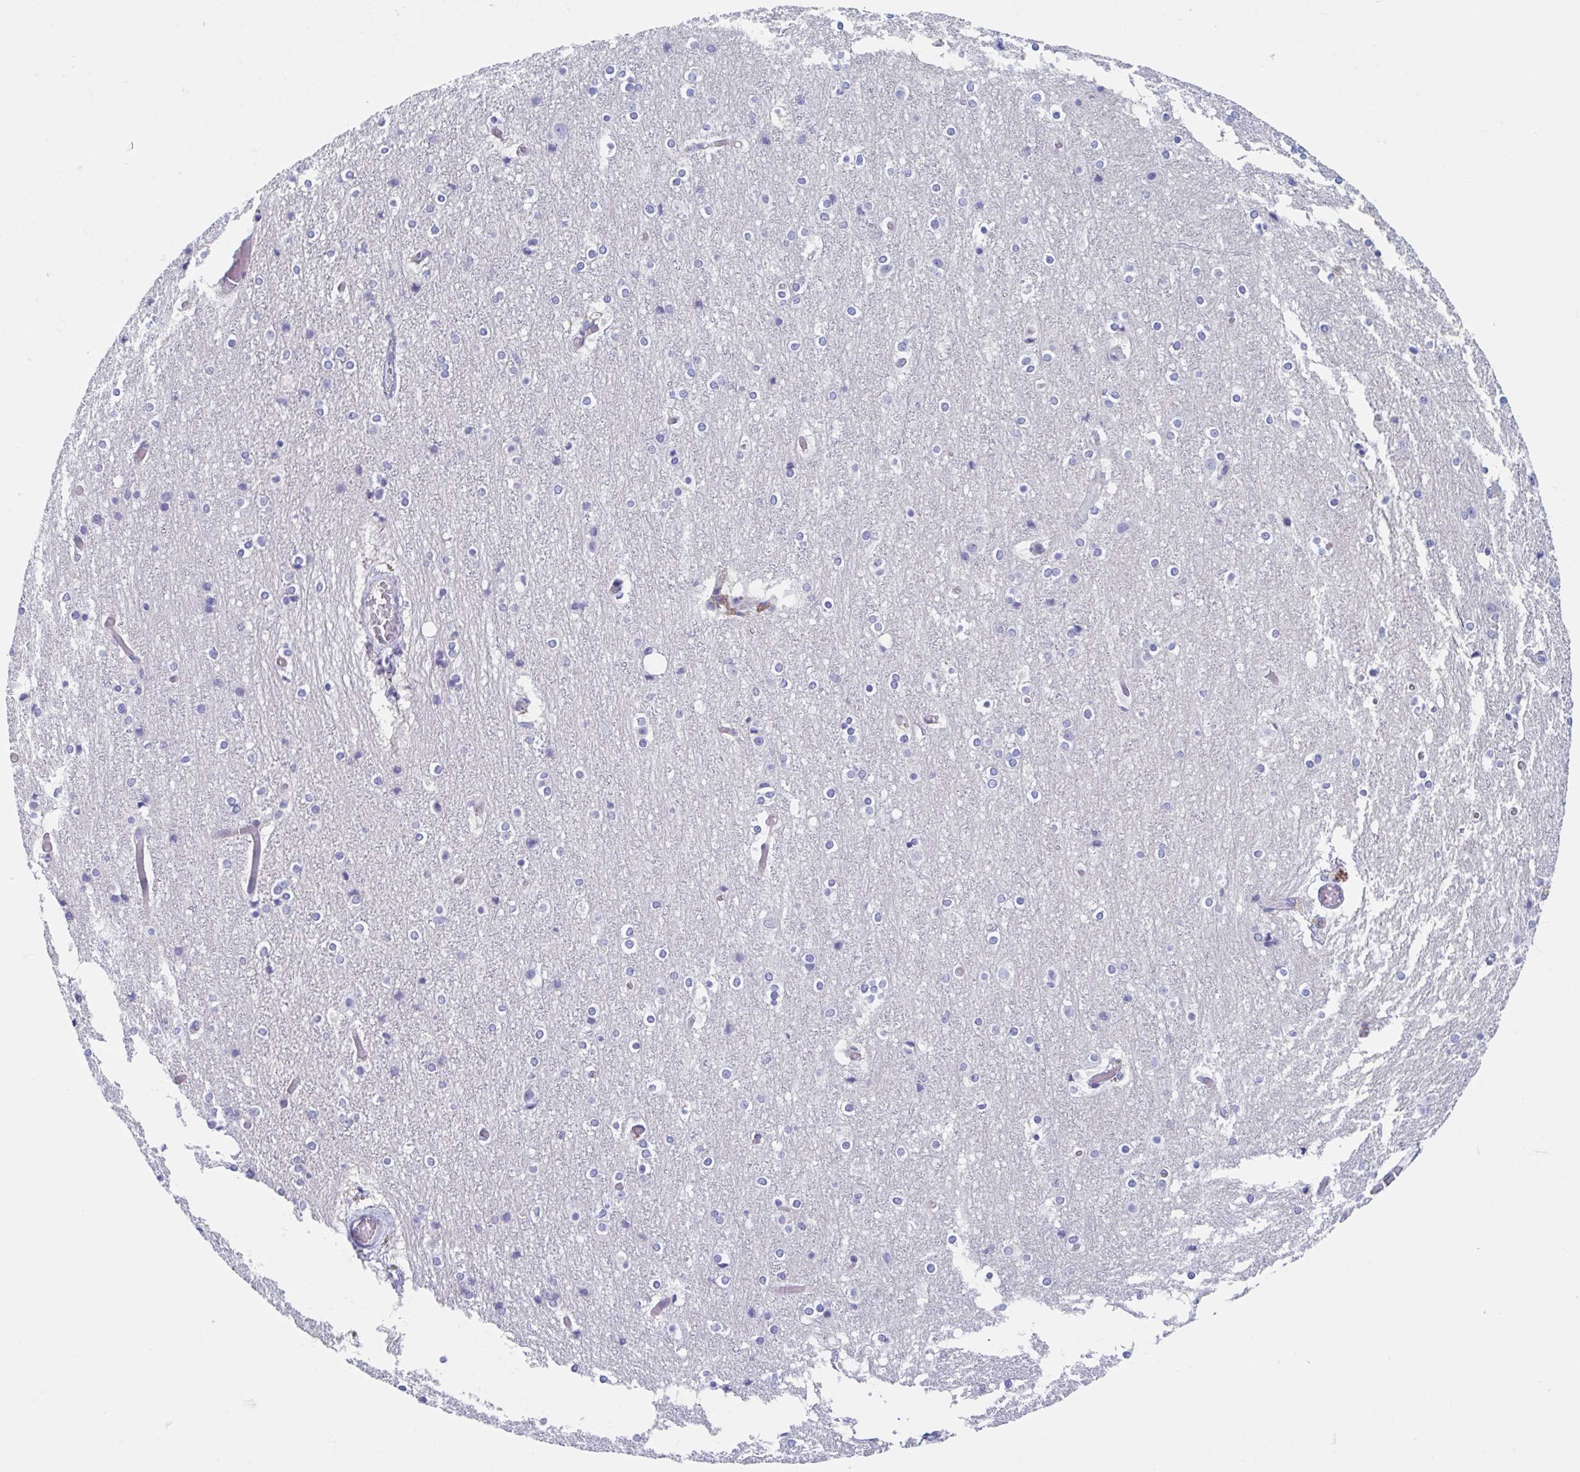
{"staining": {"intensity": "negative", "quantity": "none", "location": "none"}, "tissue": "cerebral cortex", "cell_type": "Endothelial cells", "image_type": "normal", "snomed": [{"axis": "morphology", "description": "Normal tissue, NOS"}, {"axis": "topography", "description": "Cerebral cortex"}], "caption": "The photomicrograph shows no significant positivity in endothelial cells of cerebral cortex.", "gene": "SHCBP1L", "patient": {"sex": "female", "age": 52}}